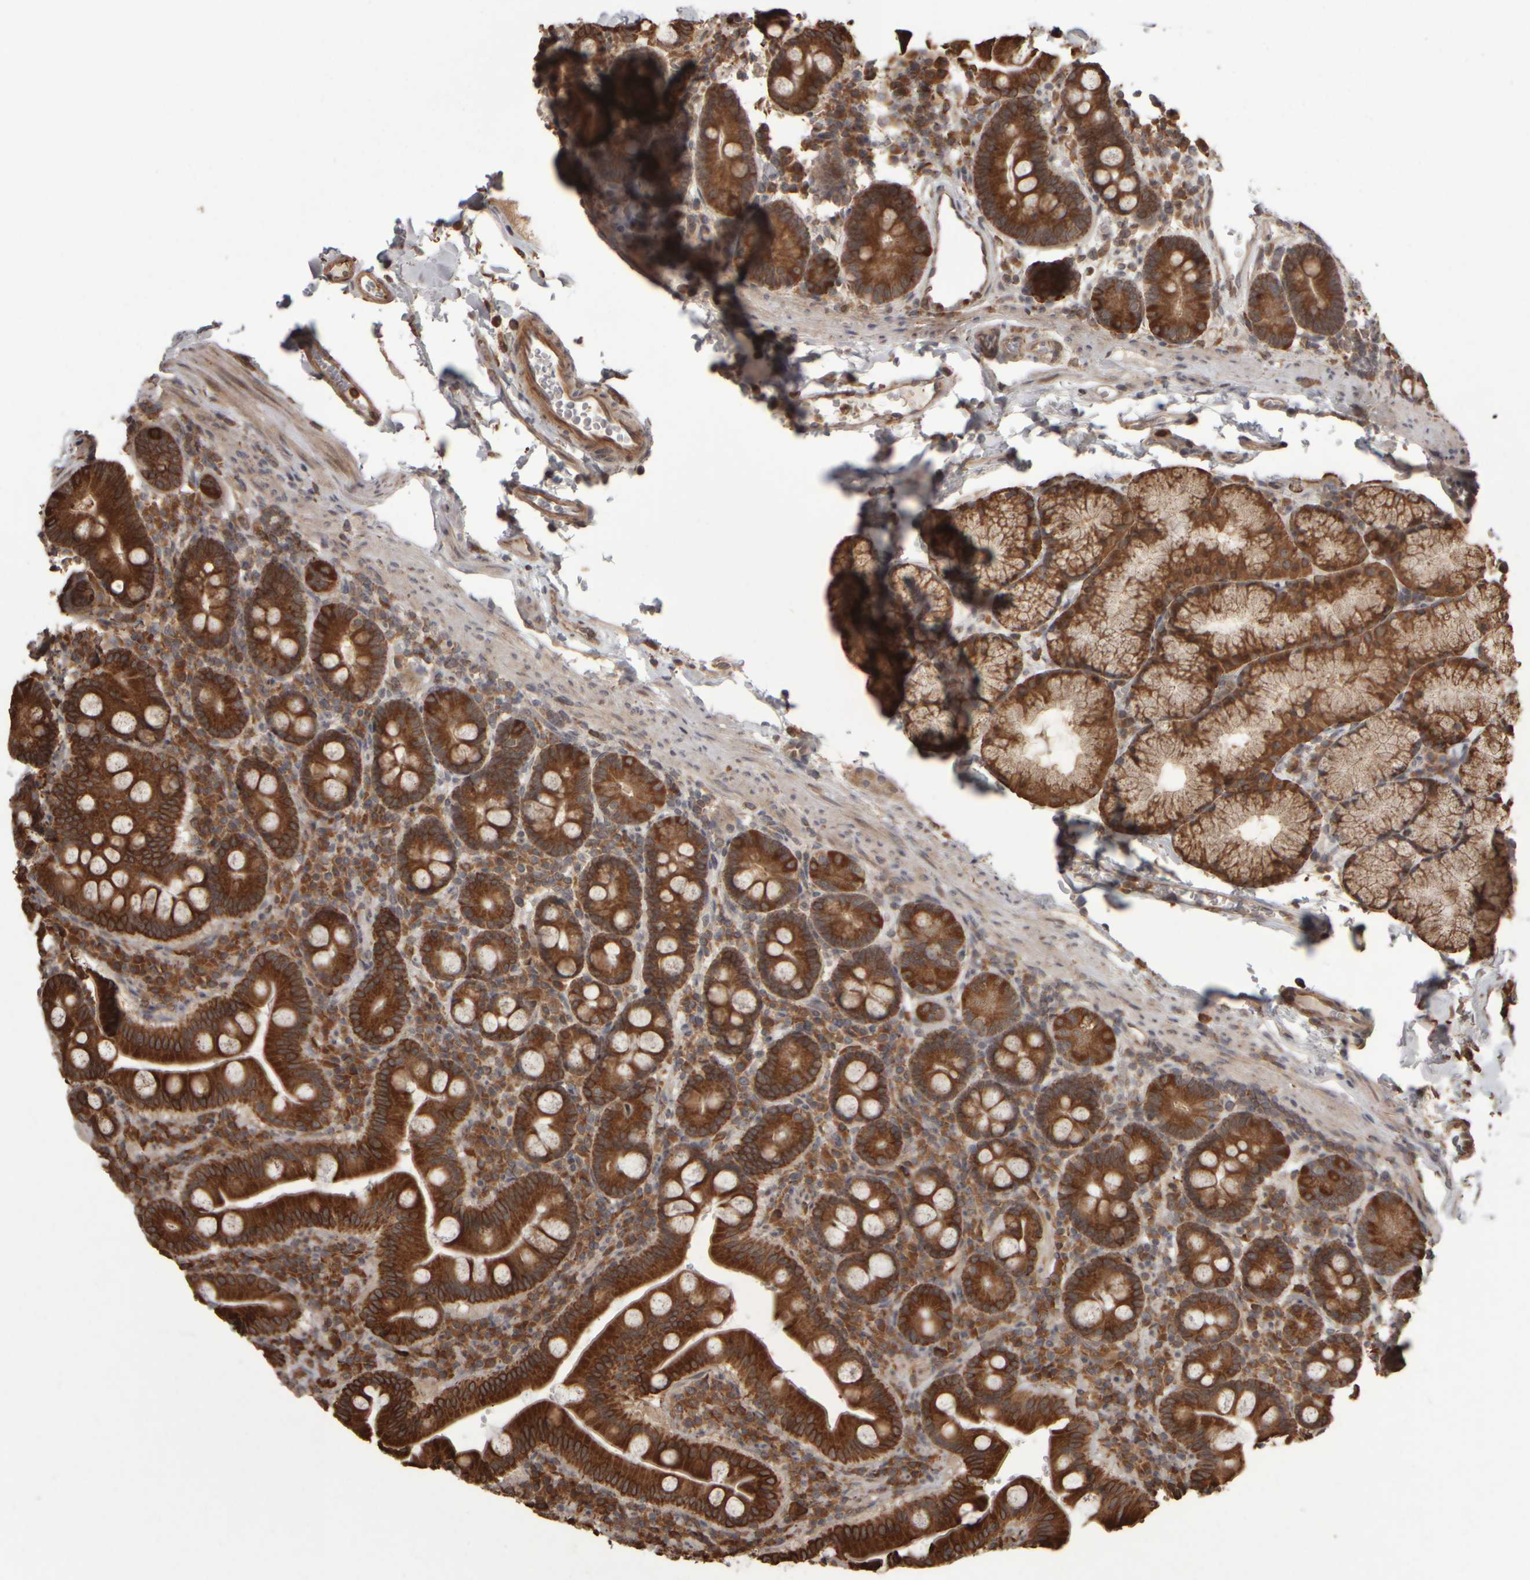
{"staining": {"intensity": "strong", "quantity": ">75%", "location": "cytoplasmic/membranous"}, "tissue": "duodenum", "cell_type": "Glandular cells", "image_type": "normal", "snomed": [{"axis": "morphology", "description": "Normal tissue, NOS"}, {"axis": "morphology", "description": "Adenocarcinoma, NOS"}, {"axis": "topography", "description": "Pancreas"}, {"axis": "topography", "description": "Duodenum"}], "caption": "Normal duodenum was stained to show a protein in brown. There is high levels of strong cytoplasmic/membranous staining in approximately >75% of glandular cells. The staining is performed using DAB (3,3'-diaminobenzidine) brown chromogen to label protein expression. The nuclei are counter-stained blue using hematoxylin.", "gene": "AGBL3", "patient": {"sex": "male", "age": 50}}